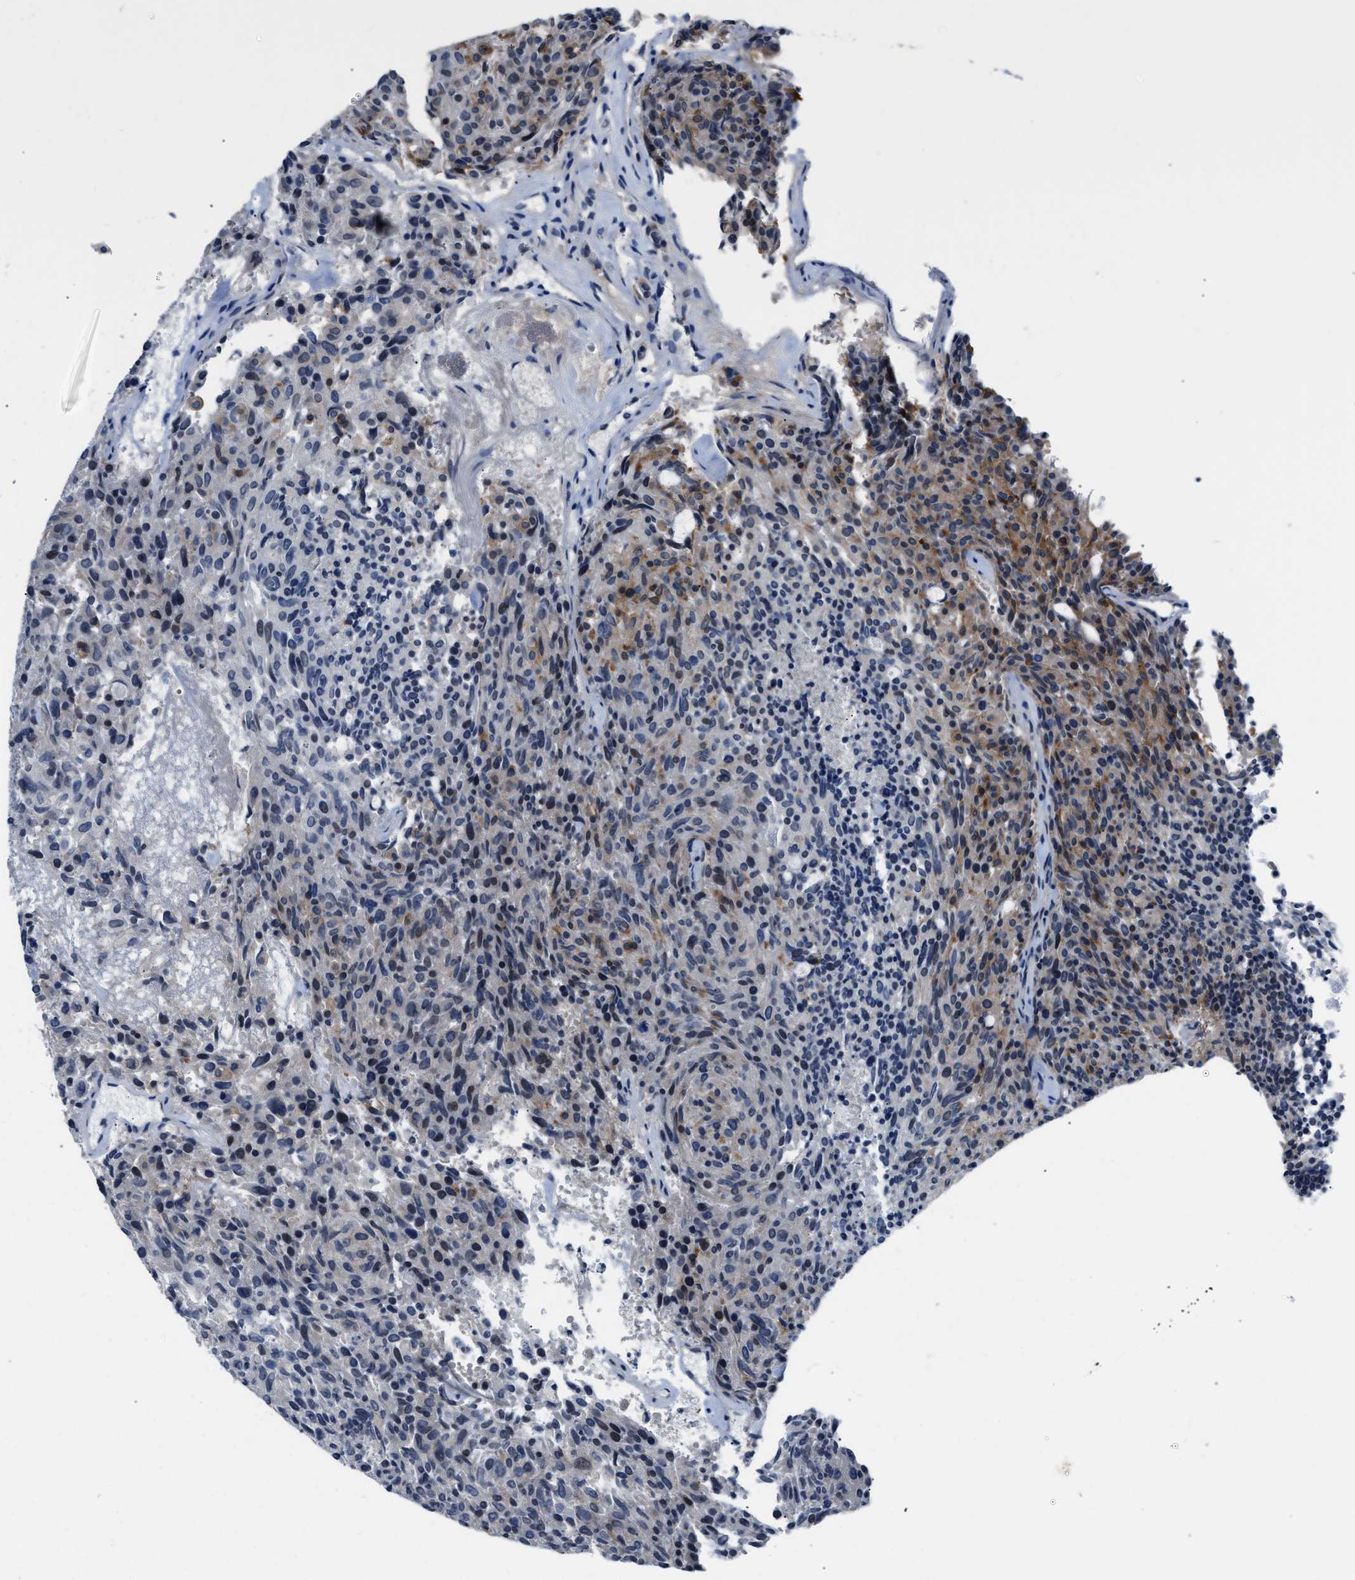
{"staining": {"intensity": "moderate", "quantity": "<25%", "location": "cytoplasmic/membranous,nuclear"}, "tissue": "carcinoid", "cell_type": "Tumor cells", "image_type": "cancer", "snomed": [{"axis": "morphology", "description": "Carcinoid, malignant, NOS"}, {"axis": "topography", "description": "Pancreas"}], "caption": "Immunohistochemistry histopathology image of neoplastic tissue: carcinoid (malignant) stained using IHC shows low levels of moderate protein expression localized specifically in the cytoplasmic/membranous and nuclear of tumor cells, appearing as a cytoplasmic/membranous and nuclear brown color.", "gene": "TXNRD3", "patient": {"sex": "female", "age": 54}}